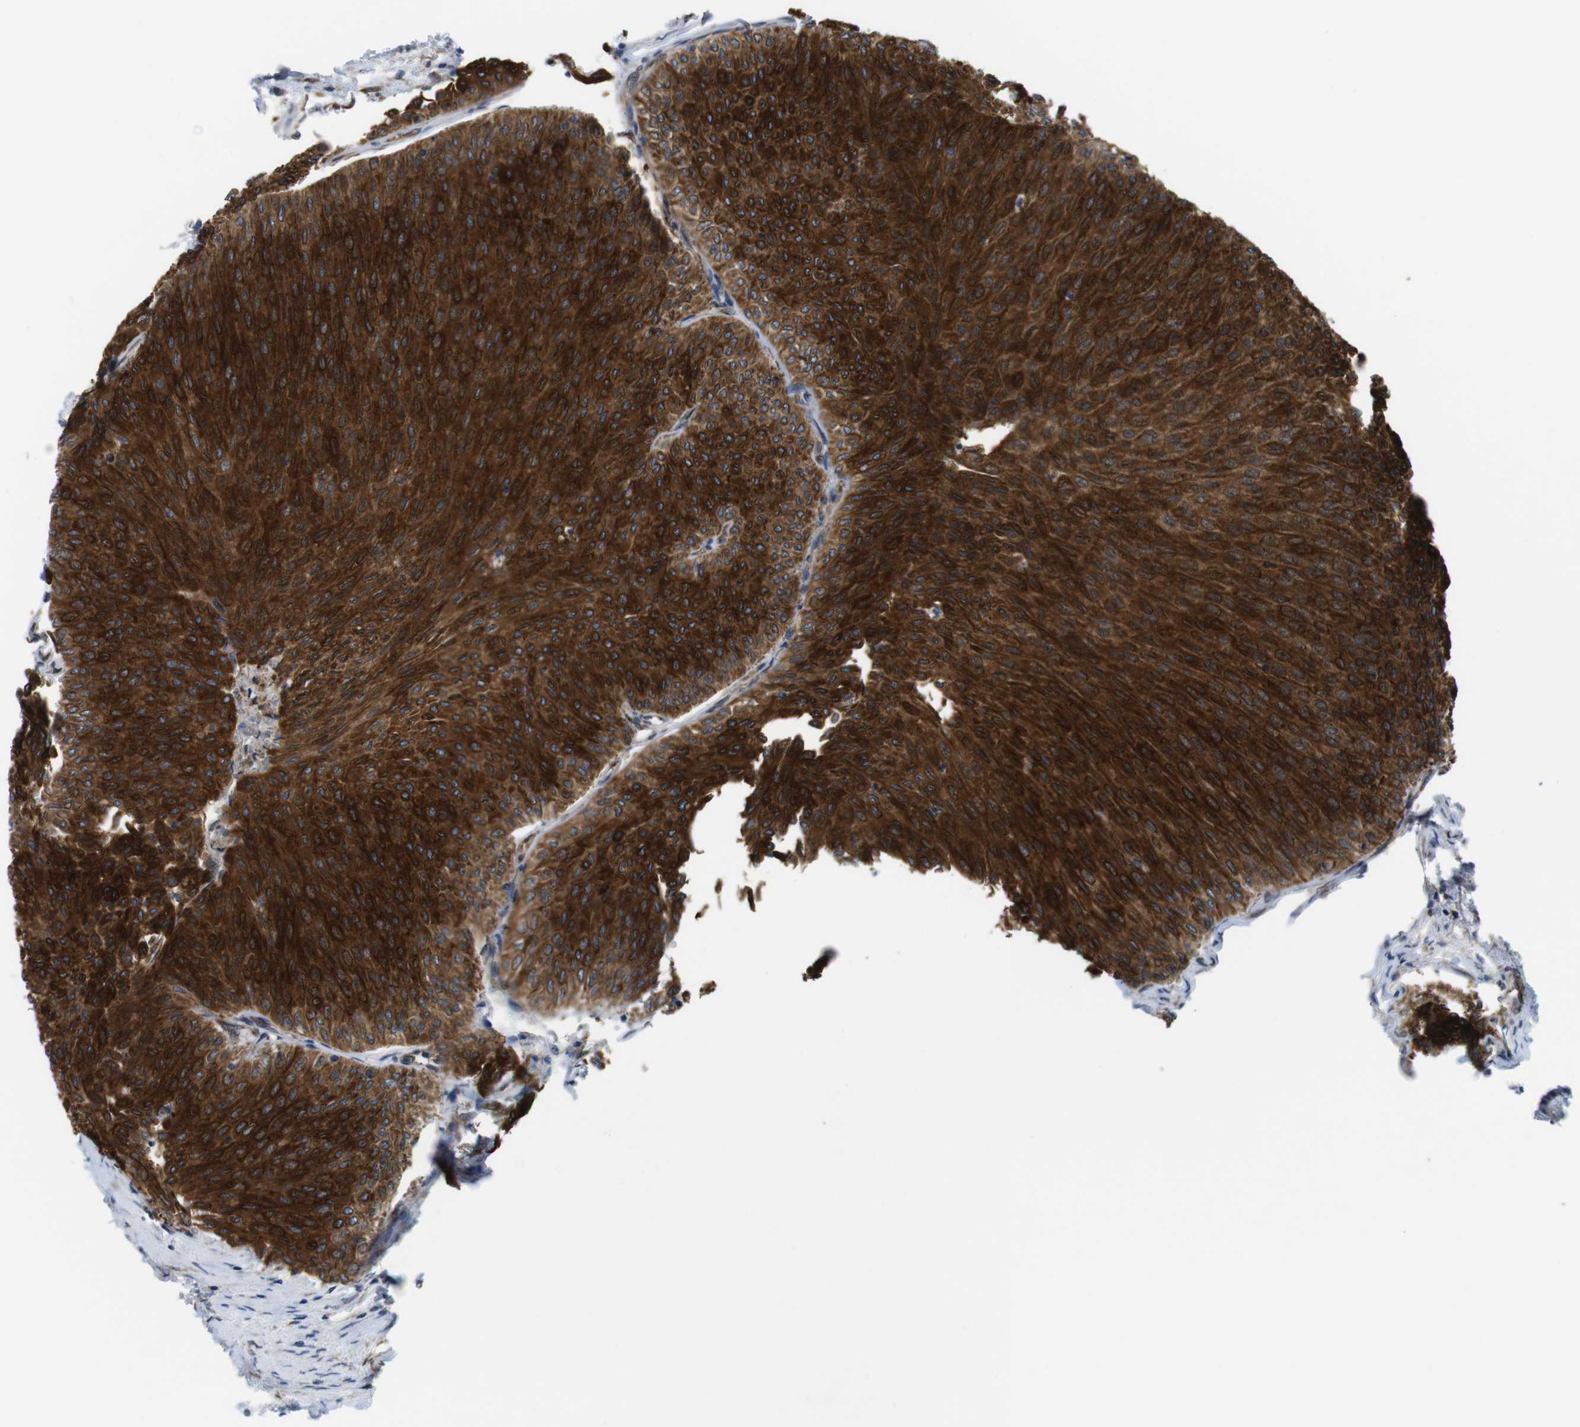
{"staining": {"intensity": "strong", "quantity": ">75%", "location": "cytoplasmic/membranous"}, "tissue": "urothelial cancer", "cell_type": "Tumor cells", "image_type": "cancer", "snomed": [{"axis": "morphology", "description": "Urothelial carcinoma, Low grade"}, {"axis": "topography", "description": "Urinary bladder"}], "caption": "Immunohistochemical staining of urothelial carcinoma (low-grade) displays strong cytoplasmic/membranous protein expression in about >75% of tumor cells.", "gene": "HACD3", "patient": {"sex": "male", "age": 78}}